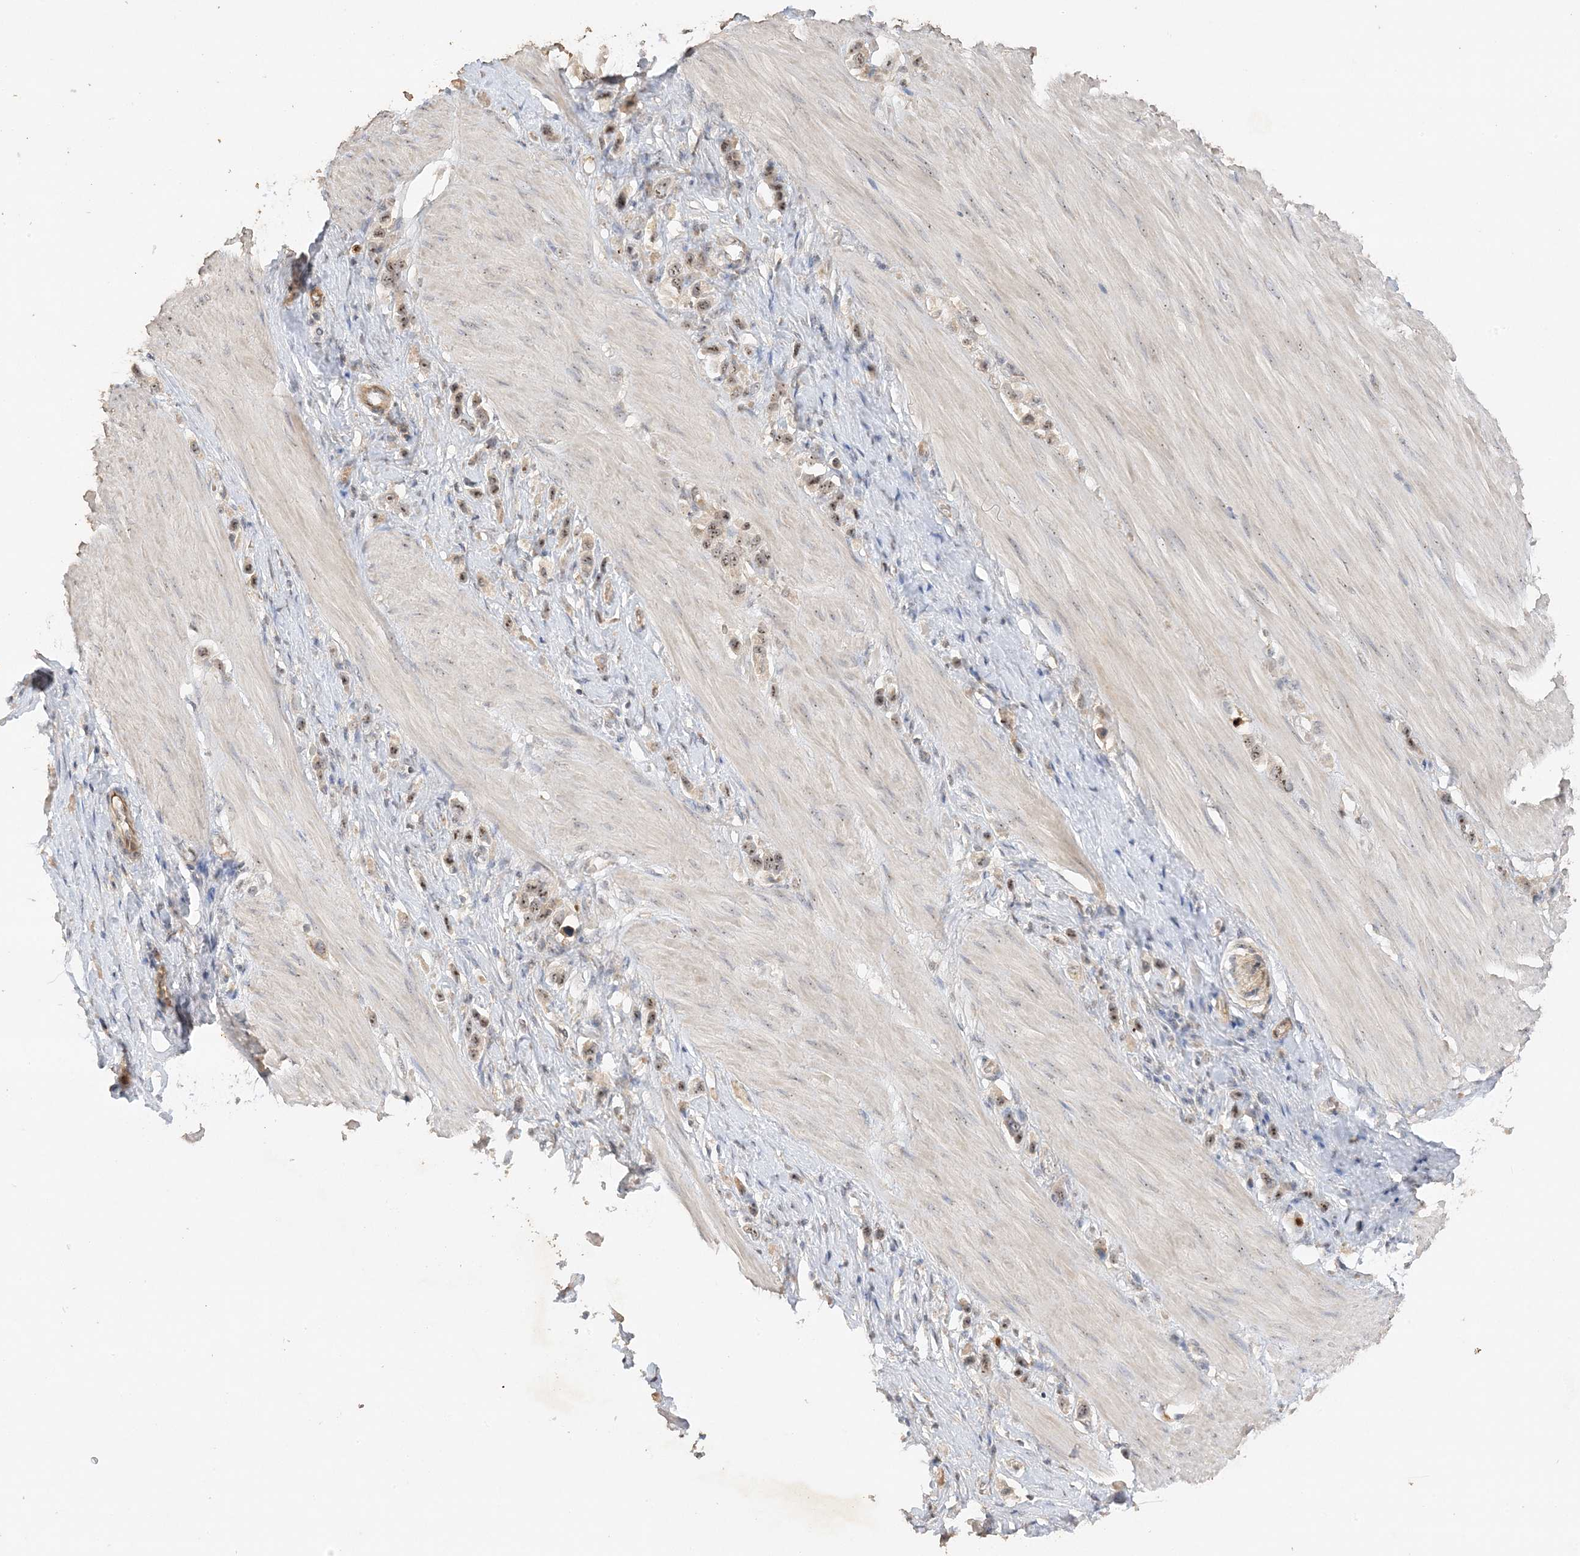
{"staining": {"intensity": "moderate", "quantity": ">75%", "location": "nuclear"}, "tissue": "stomach cancer", "cell_type": "Tumor cells", "image_type": "cancer", "snomed": [{"axis": "morphology", "description": "Adenocarcinoma, NOS"}, {"axis": "topography", "description": "Stomach"}], "caption": "DAB (3,3'-diaminobenzidine) immunohistochemical staining of human stomach cancer exhibits moderate nuclear protein positivity in approximately >75% of tumor cells.", "gene": "DDX18", "patient": {"sex": "female", "age": 65}}